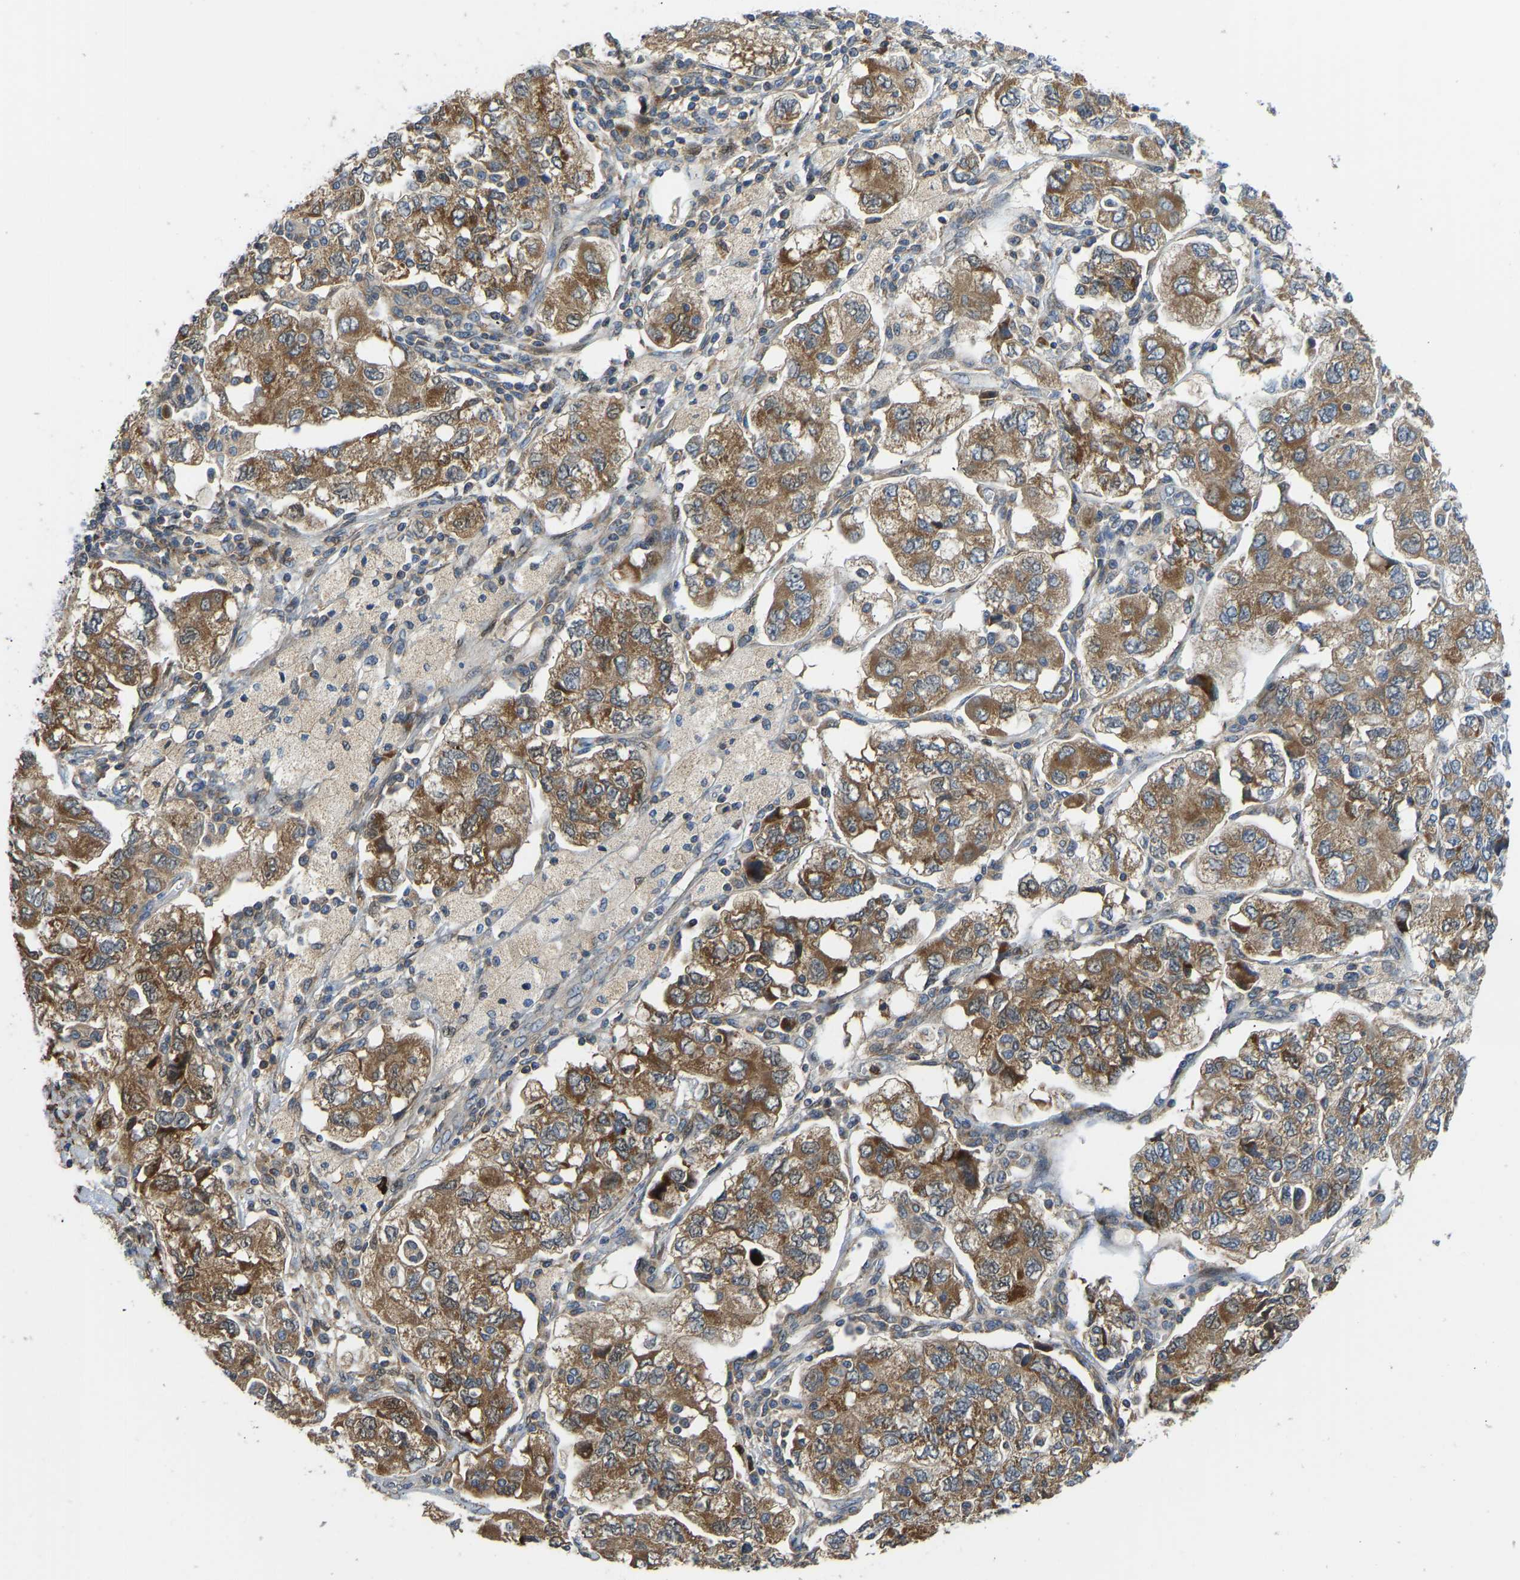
{"staining": {"intensity": "moderate", "quantity": ">75%", "location": "cytoplasmic/membranous"}, "tissue": "ovarian cancer", "cell_type": "Tumor cells", "image_type": "cancer", "snomed": [{"axis": "morphology", "description": "Carcinoma, NOS"}, {"axis": "morphology", "description": "Cystadenocarcinoma, serous, NOS"}, {"axis": "topography", "description": "Ovary"}], "caption": "The photomicrograph displays staining of ovarian serous cystadenocarcinoma, revealing moderate cytoplasmic/membranous protein expression (brown color) within tumor cells. (IHC, brightfield microscopy, high magnification).", "gene": "RBP1", "patient": {"sex": "female", "age": 69}}